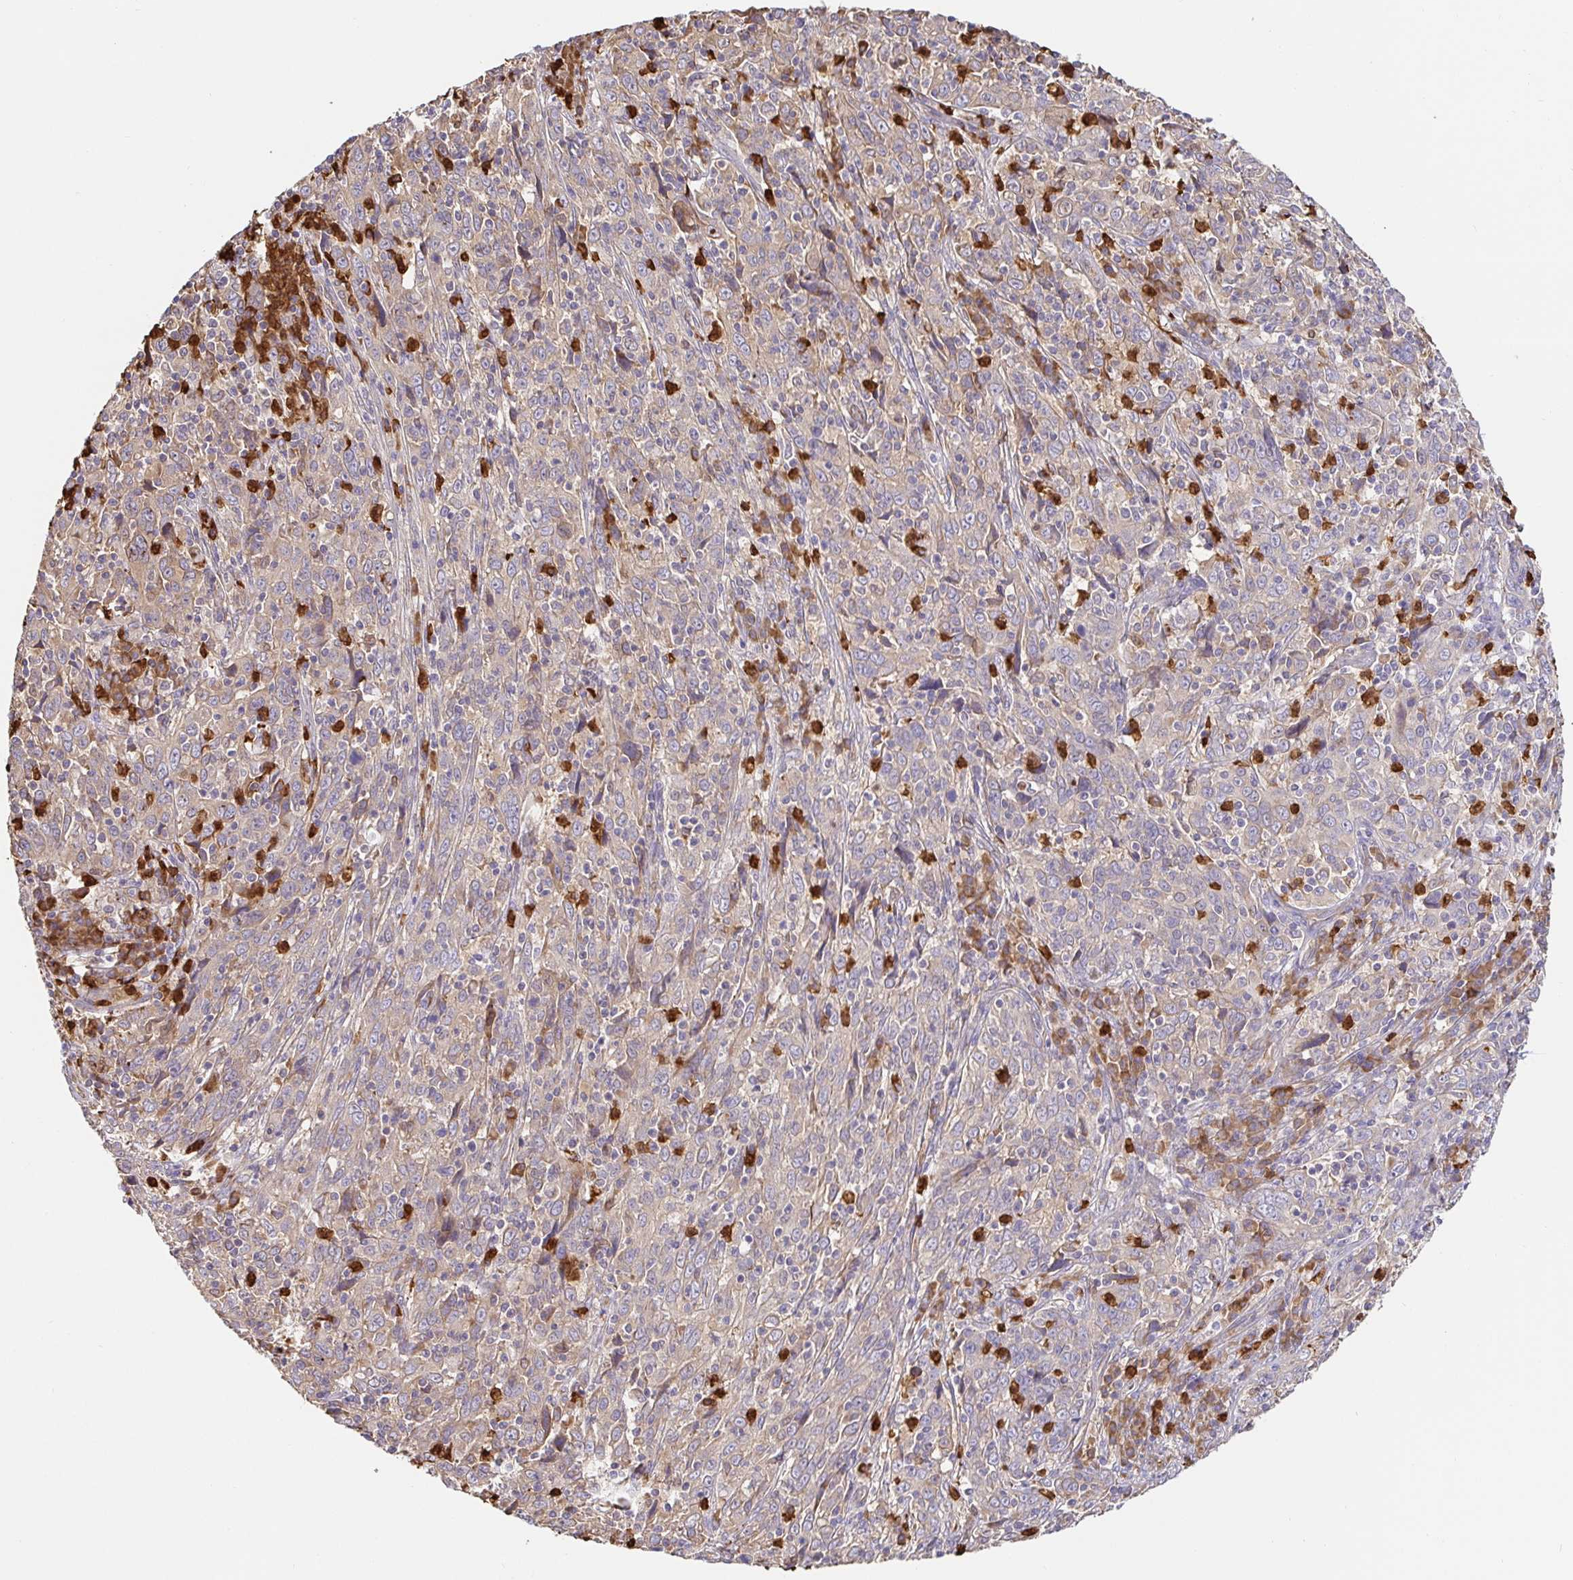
{"staining": {"intensity": "weak", "quantity": "25%-75%", "location": "cytoplasmic/membranous"}, "tissue": "cervical cancer", "cell_type": "Tumor cells", "image_type": "cancer", "snomed": [{"axis": "morphology", "description": "Squamous cell carcinoma, NOS"}, {"axis": "topography", "description": "Cervix"}], "caption": "The photomicrograph displays immunohistochemical staining of cervical squamous cell carcinoma. There is weak cytoplasmic/membranous expression is present in about 25%-75% of tumor cells. (Stains: DAB (3,3'-diaminobenzidine) in brown, nuclei in blue, Microscopy: brightfield microscopy at high magnification).", "gene": "PDPK1", "patient": {"sex": "female", "age": 46}}